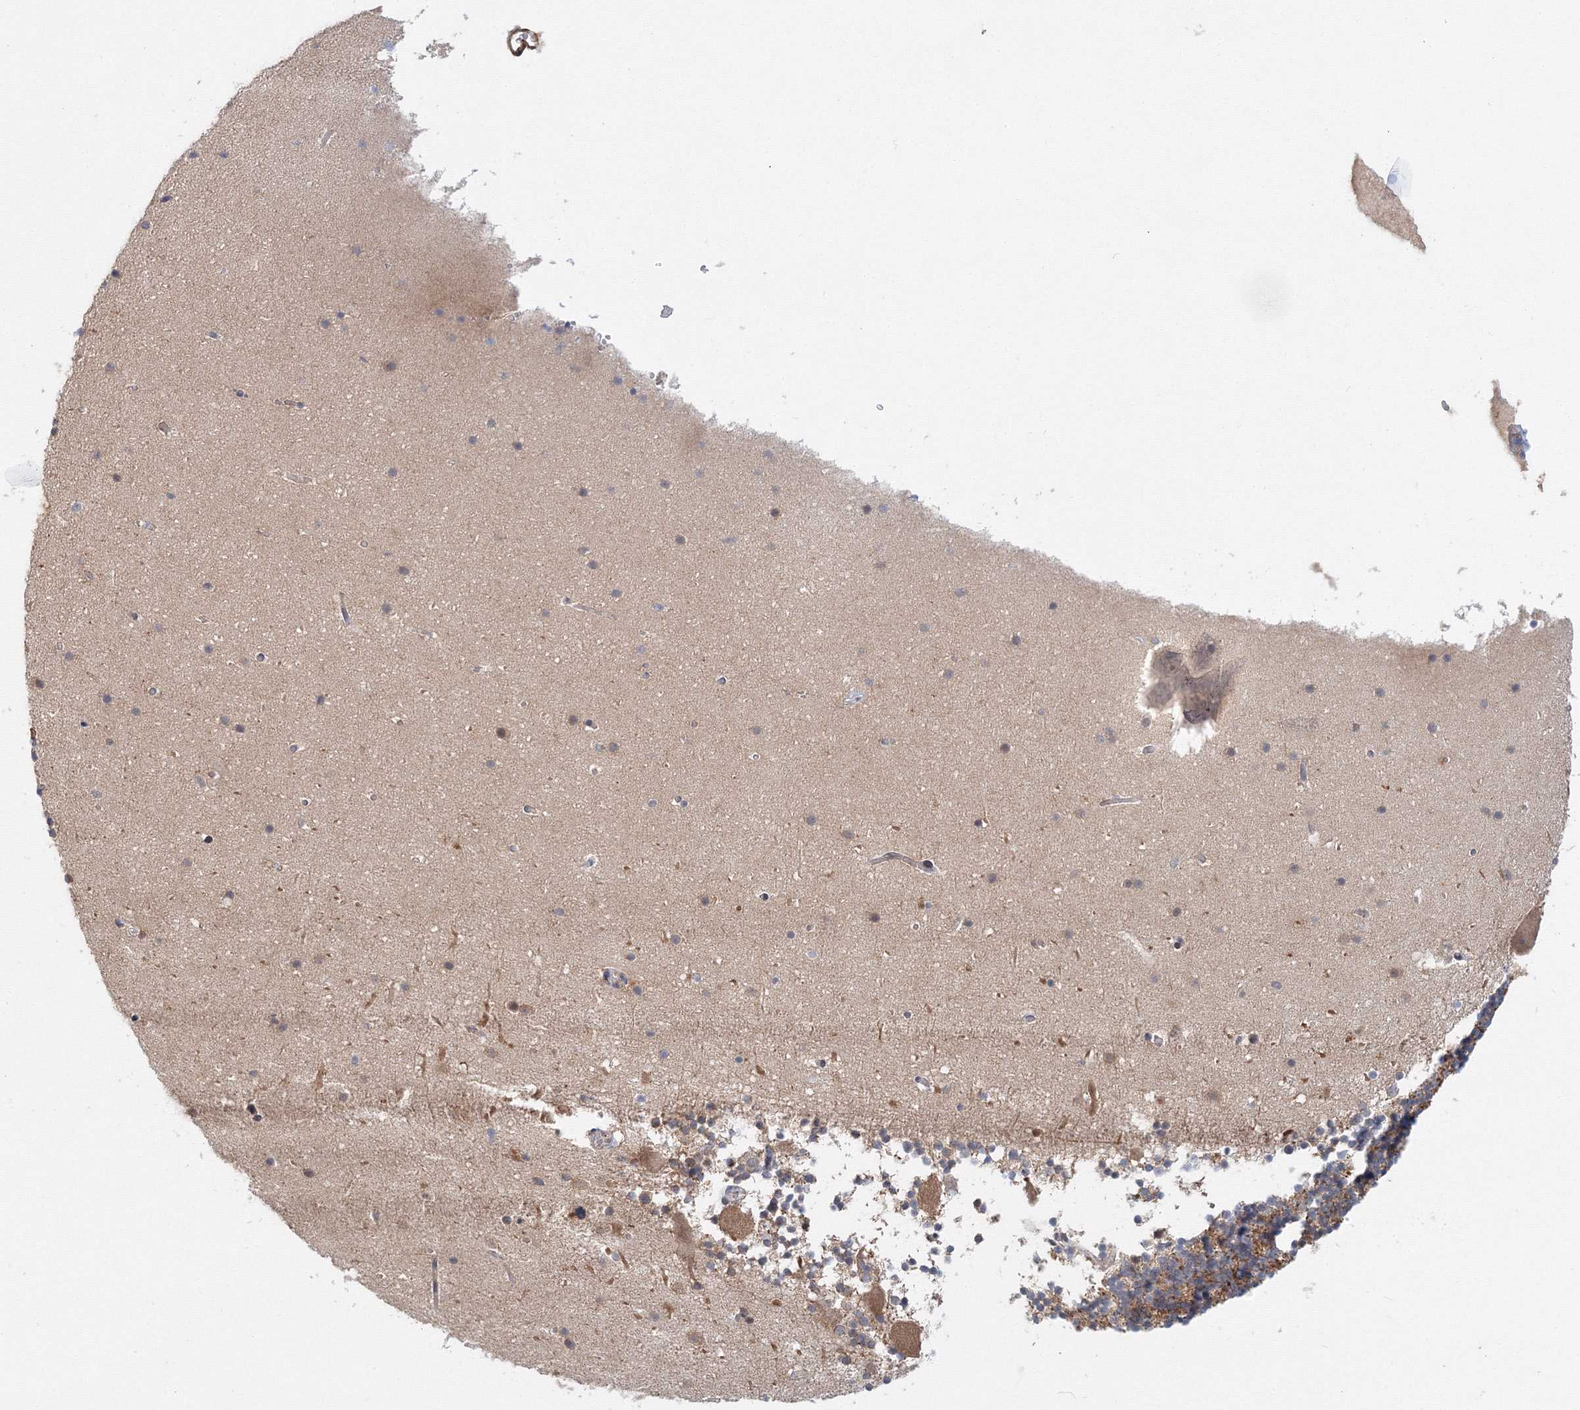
{"staining": {"intensity": "moderate", "quantity": ">75%", "location": "cytoplasmic/membranous"}, "tissue": "cerebellum", "cell_type": "Cells in granular layer", "image_type": "normal", "snomed": [{"axis": "morphology", "description": "Normal tissue, NOS"}, {"axis": "topography", "description": "Cerebellum"}], "caption": "A medium amount of moderate cytoplasmic/membranous staining is present in approximately >75% of cells in granular layer in normal cerebellum.", "gene": "ARHGAP21", "patient": {"sex": "male", "age": 57}}